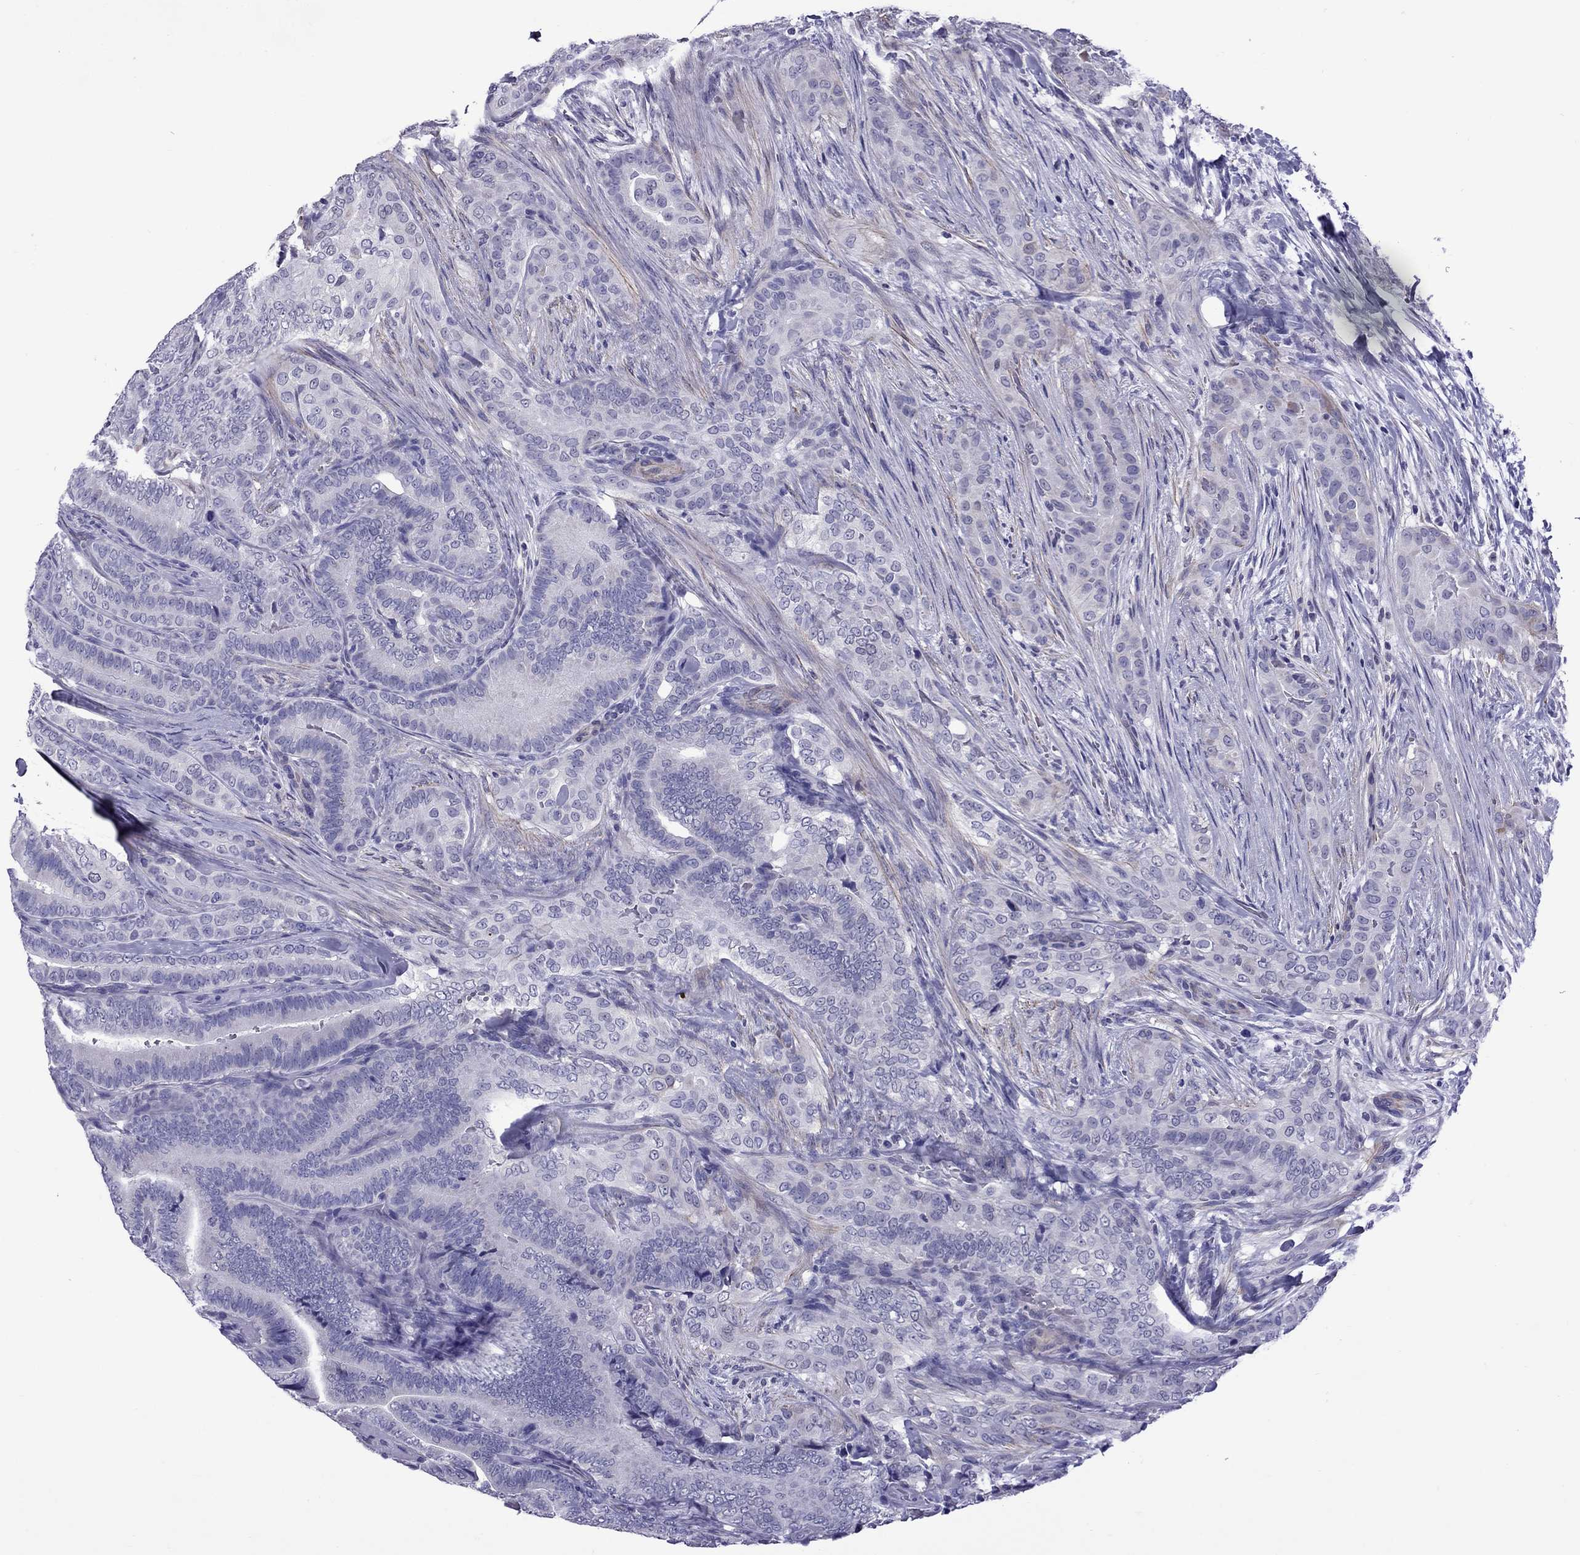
{"staining": {"intensity": "negative", "quantity": "none", "location": "none"}, "tissue": "thyroid cancer", "cell_type": "Tumor cells", "image_type": "cancer", "snomed": [{"axis": "morphology", "description": "Papillary adenocarcinoma, NOS"}, {"axis": "topography", "description": "Thyroid gland"}], "caption": "This is a image of immunohistochemistry (IHC) staining of thyroid papillary adenocarcinoma, which shows no expression in tumor cells.", "gene": "CHRNA5", "patient": {"sex": "male", "age": 61}}